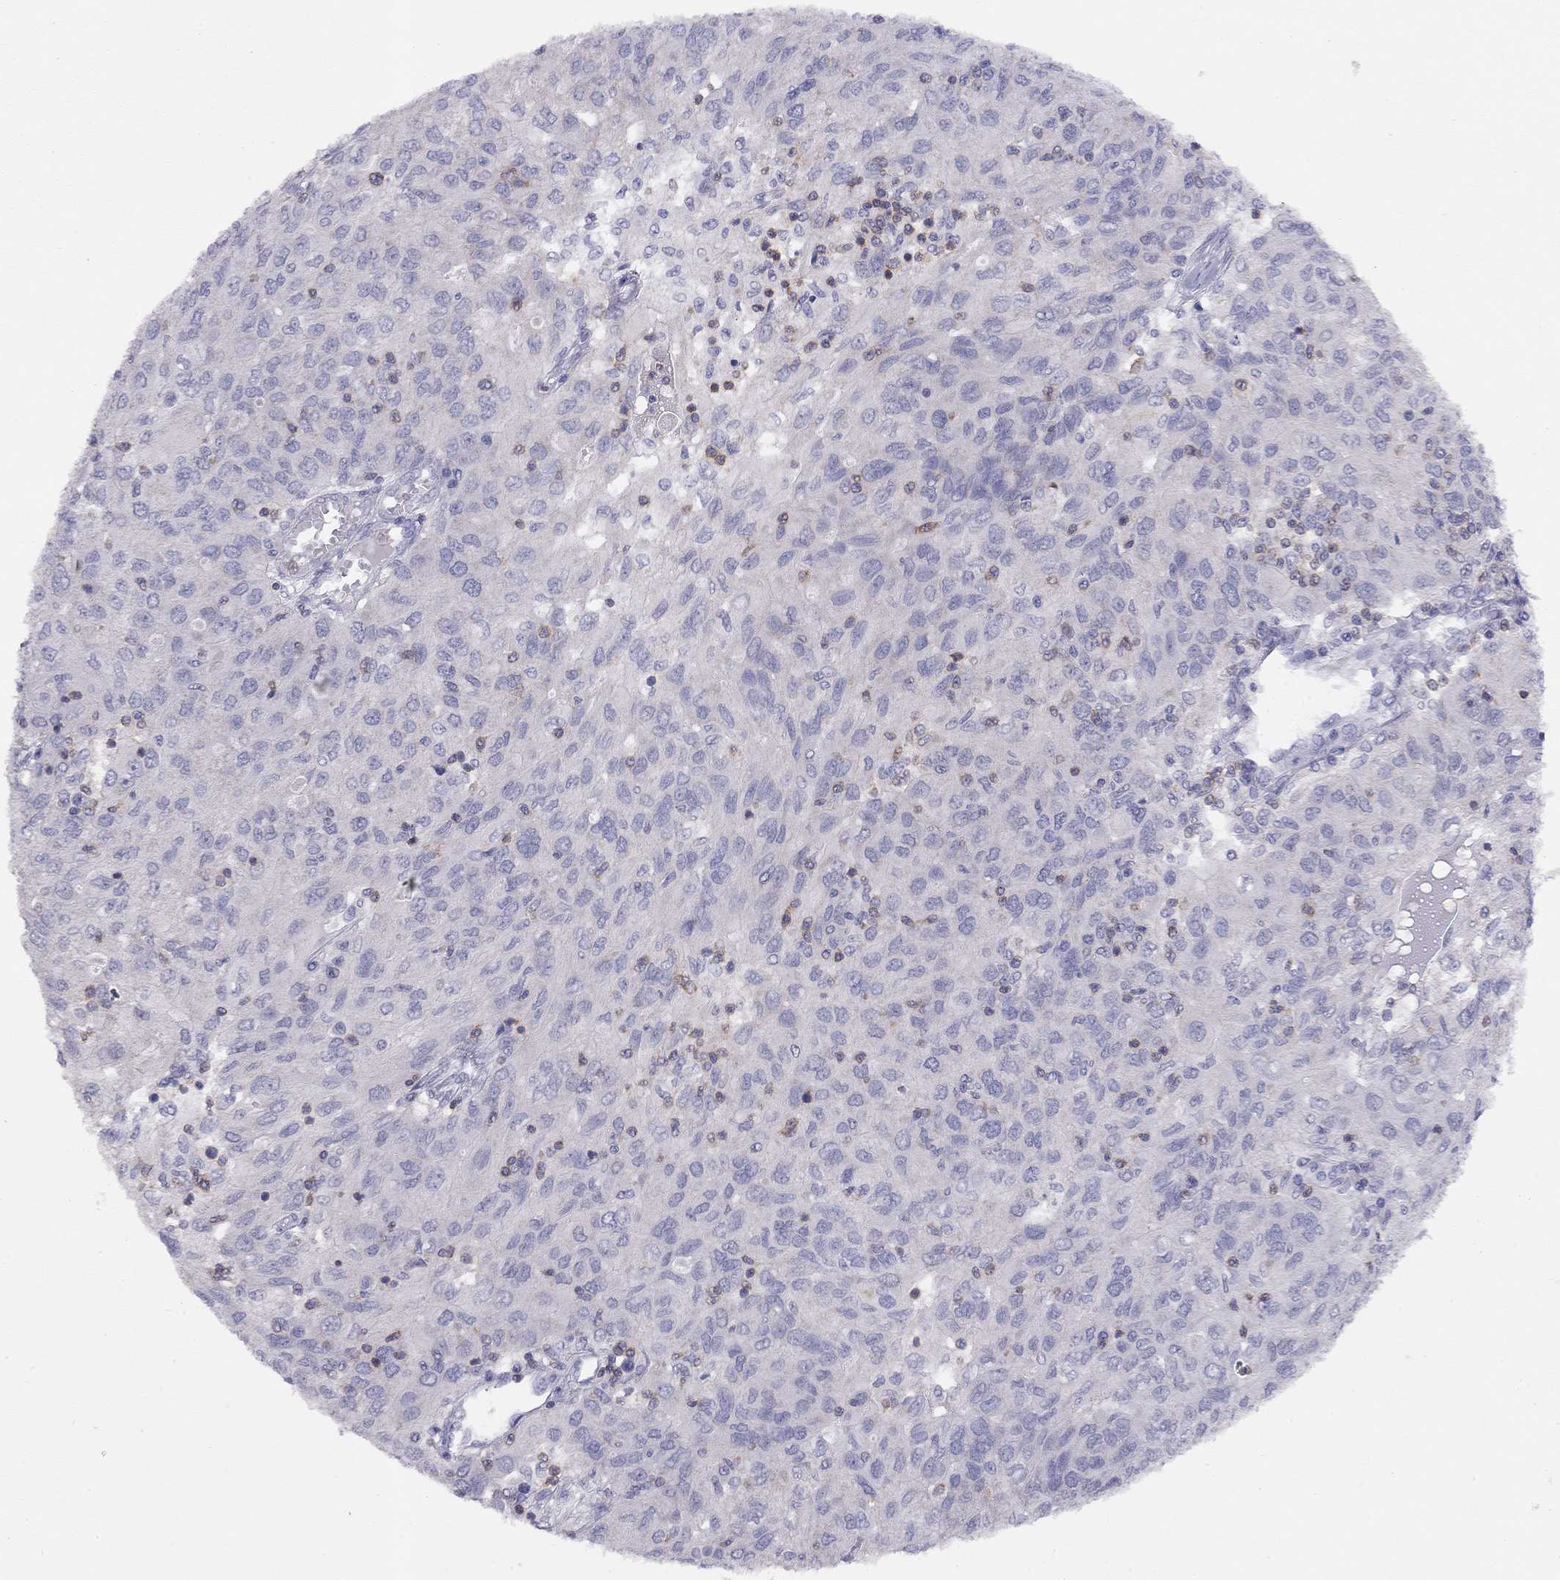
{"staining": {"intensity": "negative", "quantity": "none", "location": "none"}, "tissue": "ovarian cancer", "cell_type": "Tumor cells", "image_type": "cancer", "snomed": [{"axis": "morphology", "description": "Carcinoma, endometroid"}, {"axis": "topography", "description": "Ovary"}], "caption": "Ovarian cancer was stained to show a protein in brown. There is no significant positivity in tumor cells.", "gene": "CITED1", "patient": {"sex": "female", "age": 50}}